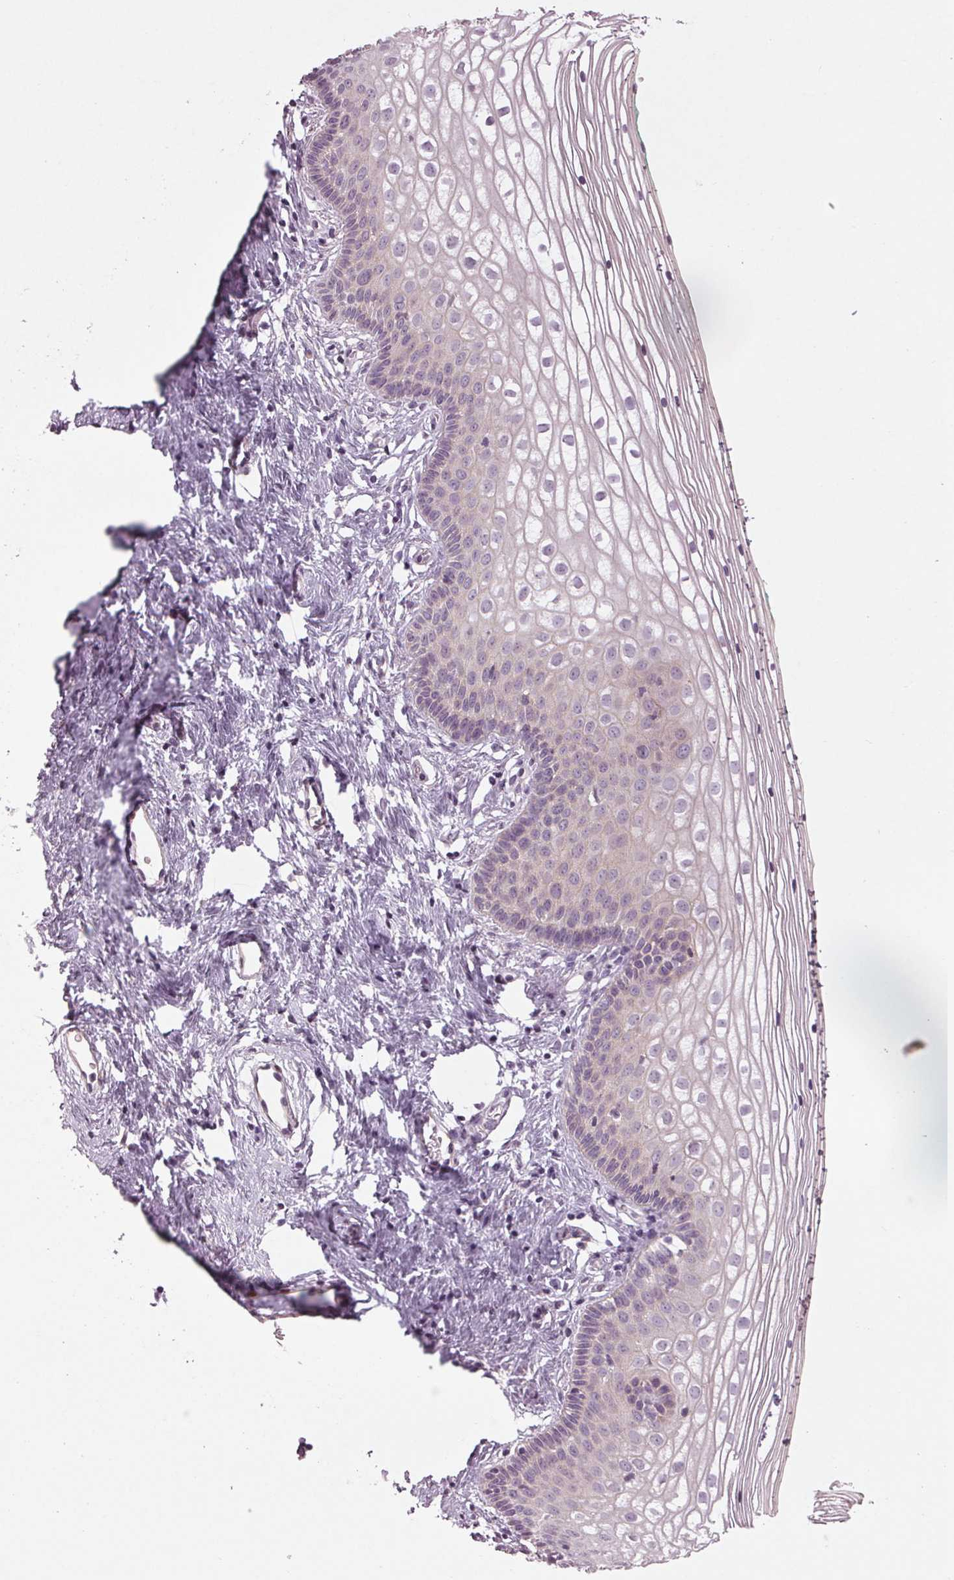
{"staining": {"intensity": "negative", "quantity": "none", "location": "none"}, "tissue": "vagina", "cell_type": "Squamous epithelial cells", "image_type": "normal", "snomed": [{"axis": "morphology", "description": "Normal tissue, NOS"}, {"axis": "topography", "description": "Vagina"}], "caption": "This is a histopathology image of IHC staining of unremarkable vagina, which shows no positivity in squamous epithelial cells.", "gene": "ZNF605", "patient": {"sex": "female", "age": 36}}